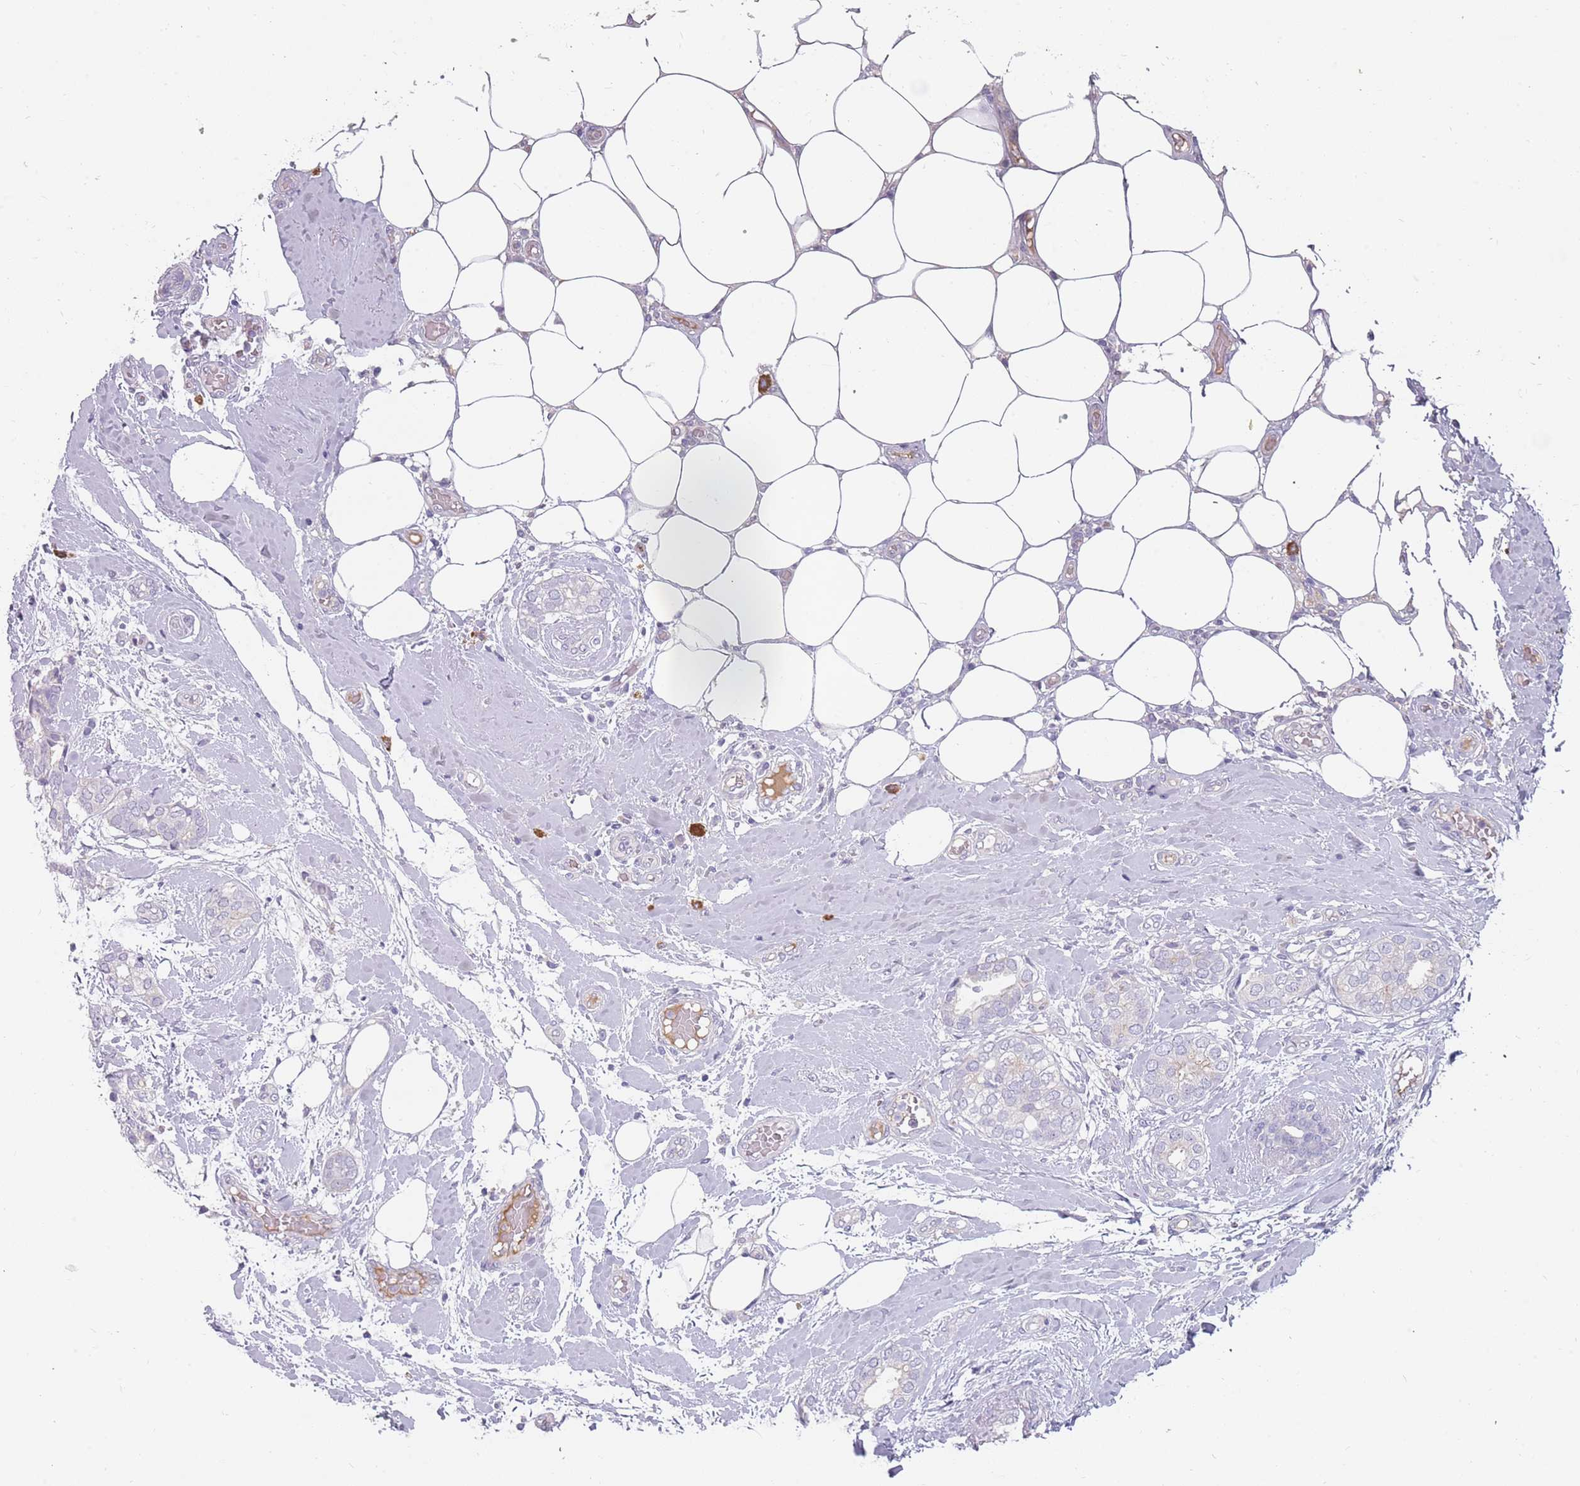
{"staining": {"intensity": "negative", "quantity": "none", "location": "none"}, "tissue": "breast cancer", "cell_type": "Tumor cells", "image_type": "cancer", "snomed": [{"axis": "morphology", "description": "Duct carcinoma"}, {"axis": "topography", "description": "Breast"}], "caption": "This photomicrograph is of breast intraductal carcinoma stained with immunohistochemistry (IHC) to label a protein in brown with the nuclei are counter-stained blue. There is no positivity in tumor cells.", "gene": "DDX4", "patient": {"sex": "female", "age": 73}}